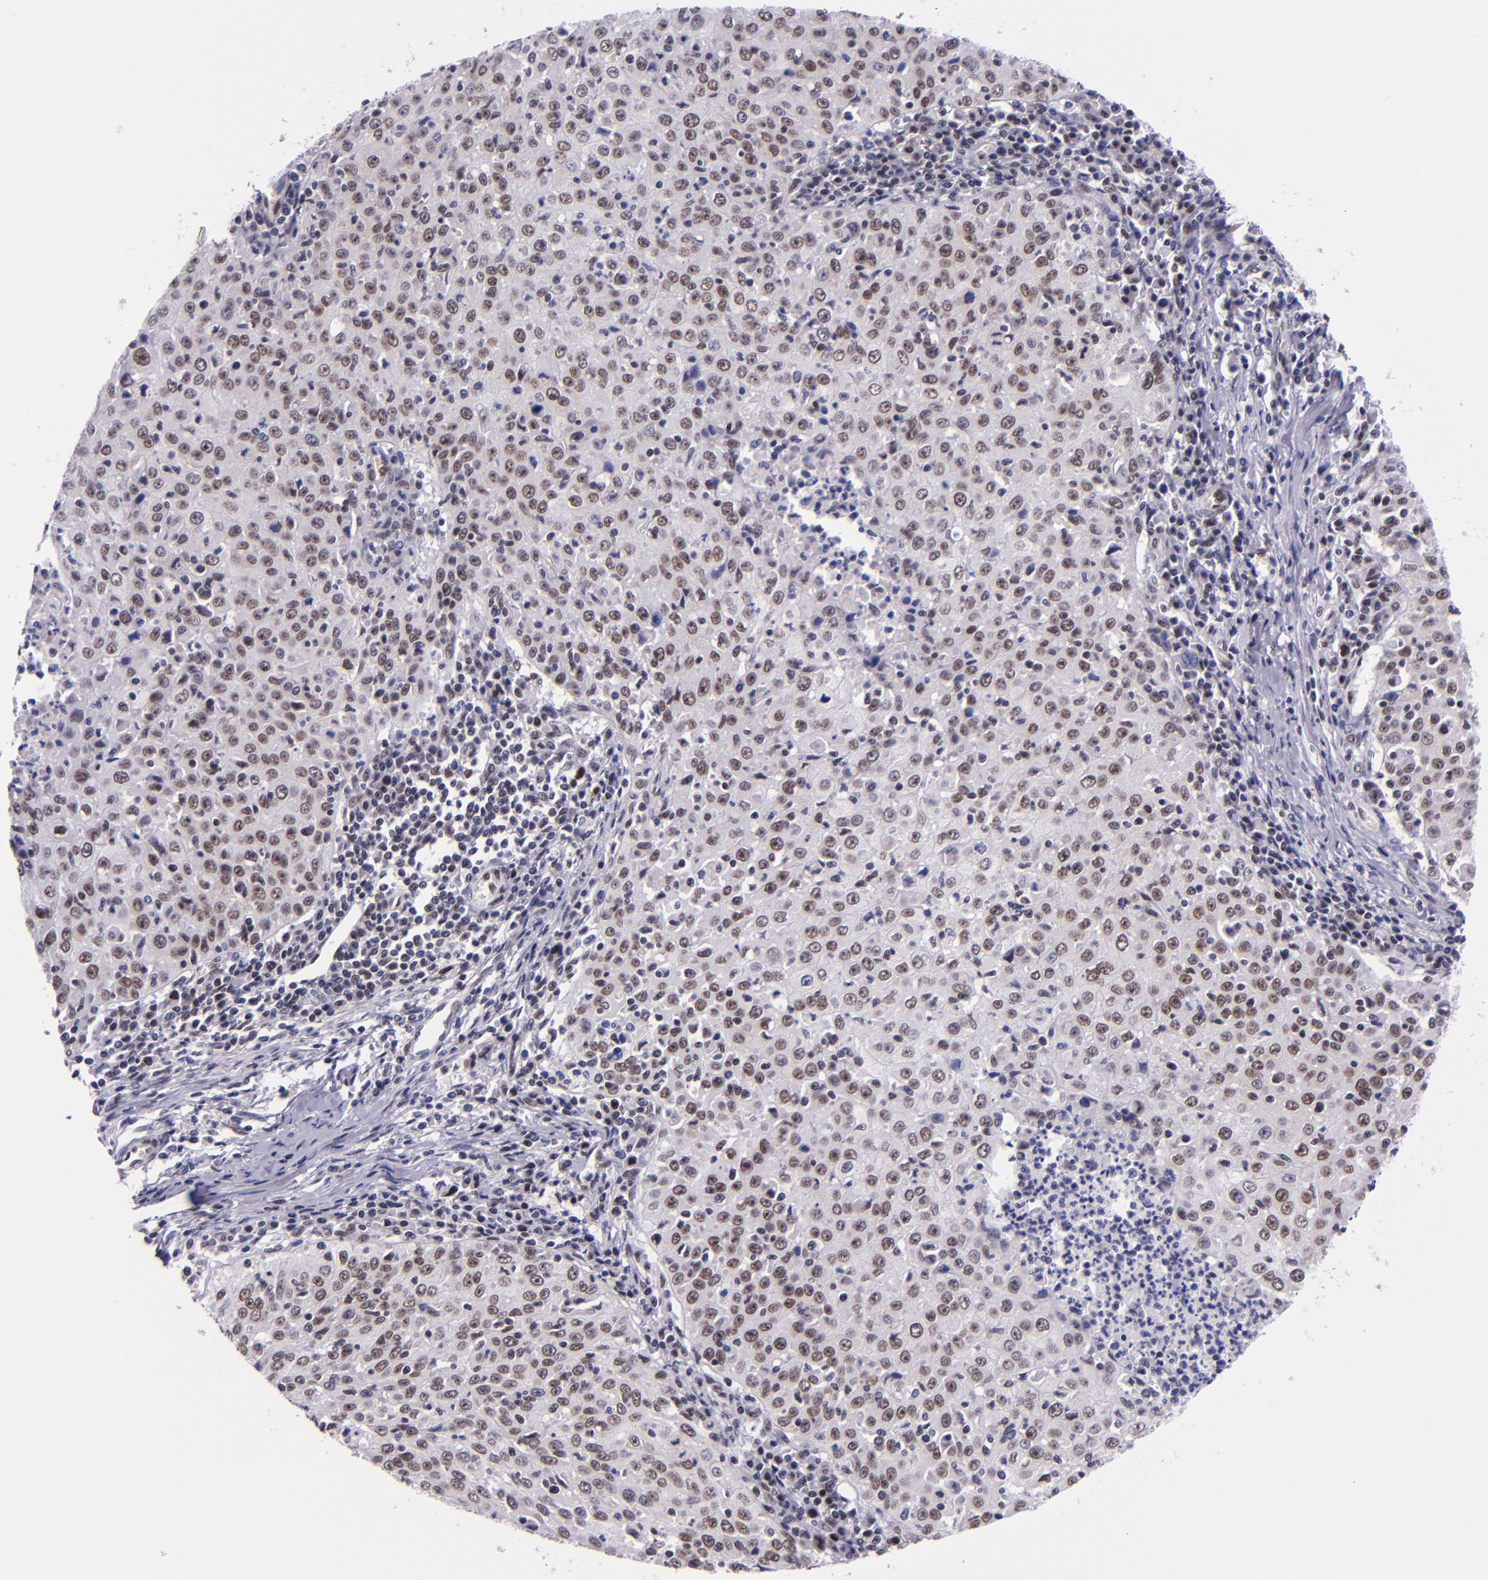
{"staining": {"intensity": "weak", "quantity": ">75%", "location": "nuclear"}, "tissue": "cervical cancer", "cell_type": "Tumor cells", "image_type": "cancer", "snomed": [{"axis": "morphology", "description": "Squamous cell carcinoma, NOS"}, {"axis": "topography", "description": "Cervix"}], "caption": "A high-resolution histopathology image shows immunohistochemistry (IHC) staining of cervical squamous cell carcinoma, which reveals weak nuclear staining in about >75% of tumor cells. (brown staining indicates protein expression, while blue staining denotes nuclei).", "gene": "GPKOW", "patient": {"sex": "female", "age": 27}}